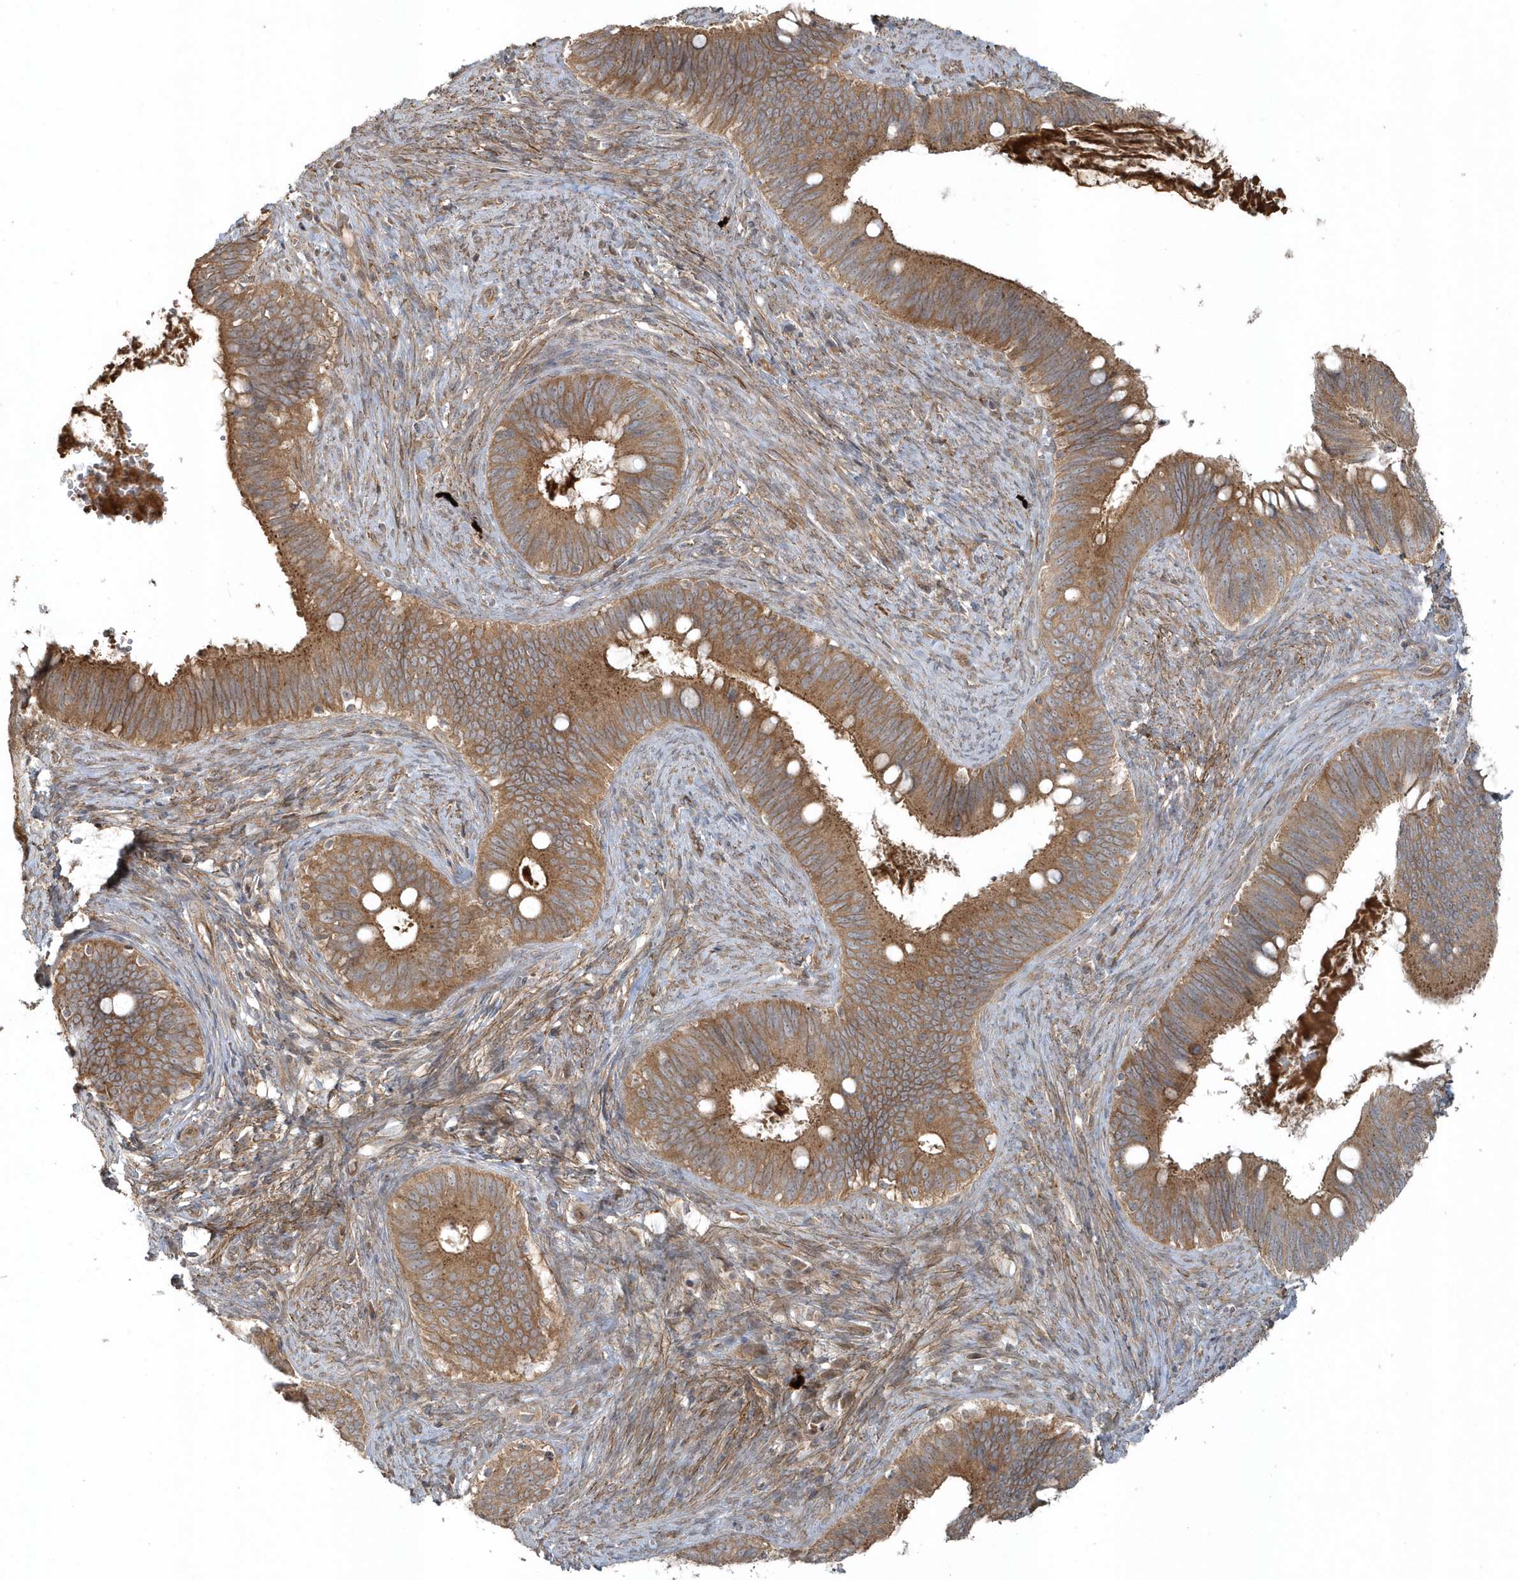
{"staining": {"intensity": "moderate", "quantity": ">75%", "location": "cytoplasmic/membranous"}, "tissue": "cervical cancer", "cell_type": "Tumor cells", "image_type": "cancer", "snomed": [{"axis": "morphology", "description": "Adenocarcinoma, NOS"}, {"axis": "topography", "description": "Cervix"}], "caption": "Human cervical cancer stained with a protein marker shows moderate staining in tumor cells.", "gene": "STIM2", "patient": {"sex": "female", "age": 42}}